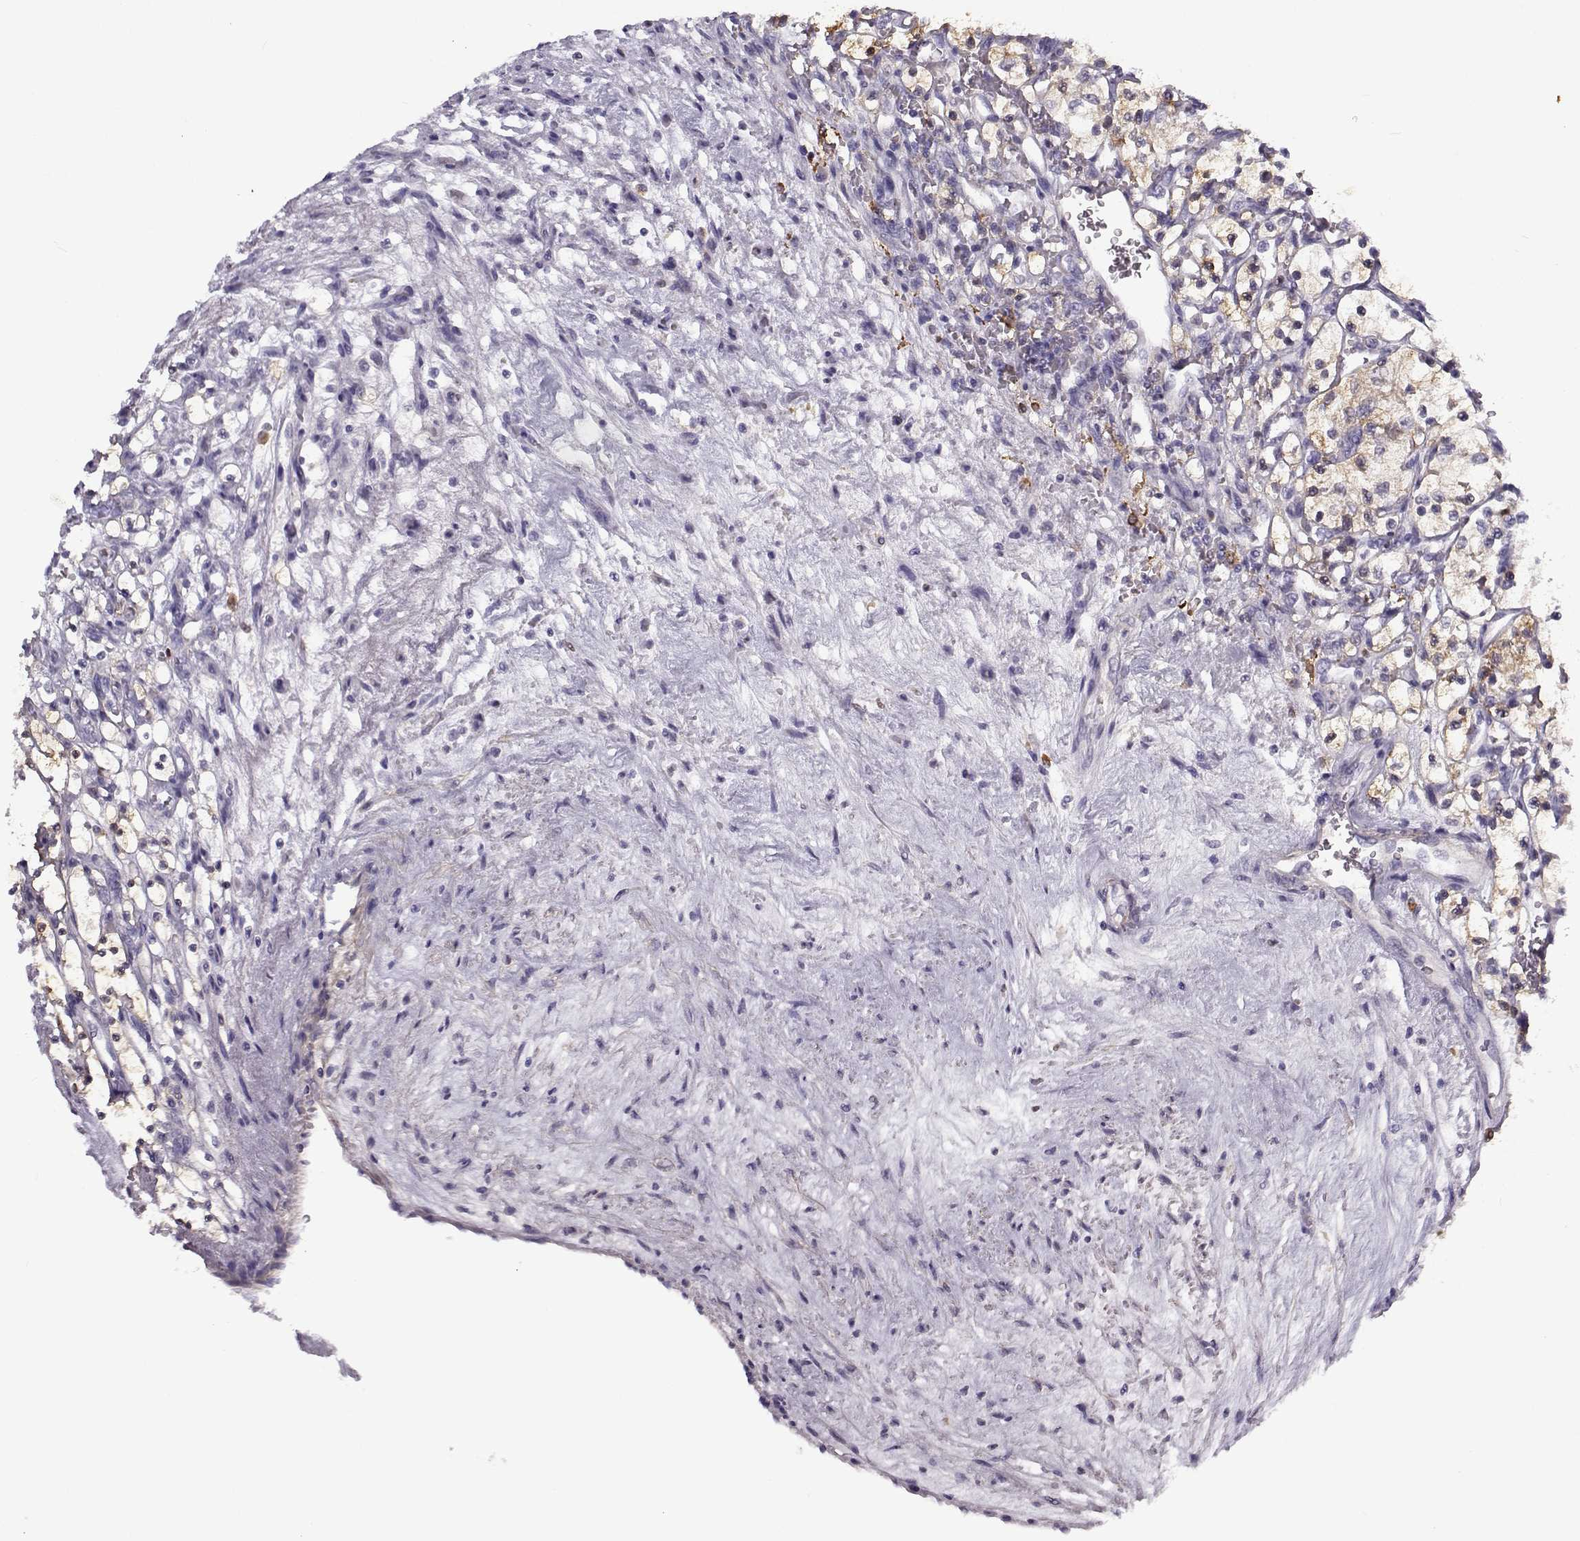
{"staining": {"intensity": "weak", "quantity": ">75%", "location": "cytoplasmic/membranous"}, "tissue": "renal cancer", "cell_type": "Tumor cells", "image_type": "cancer", "snomed": [{"axis": "morphology", "description": "Adenocarcinoma, NOS"}, {"axis": "topography", "description": "Kidney"}], "caption": "Tumor cells exhibit low levels of weak cytoplasmic/membranous positivity in approximately >75% of cells in human renal cancer.", "gene": "UCP3", "patient": {"sex": "female", "age": 69}}